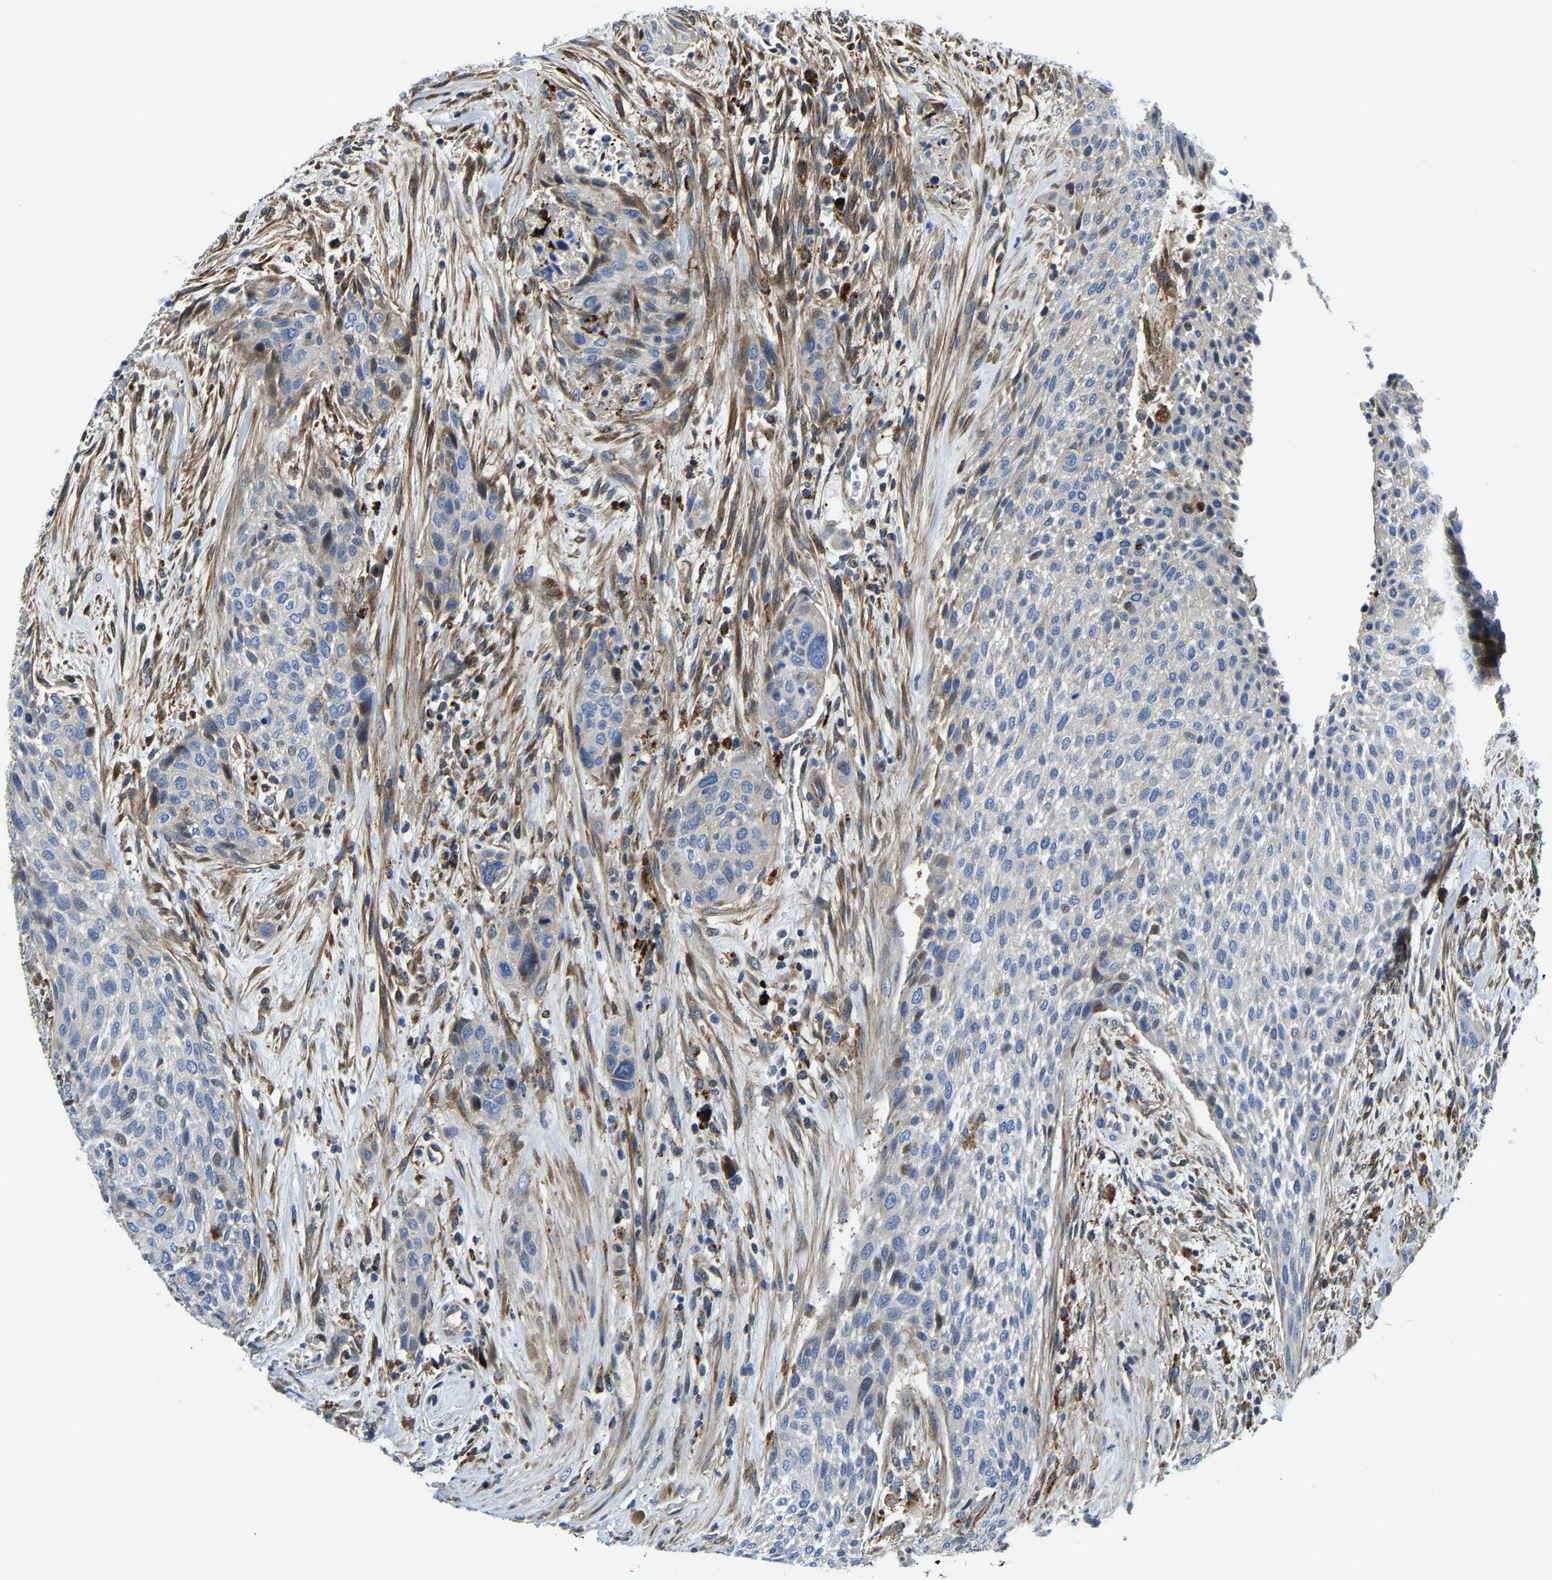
{"staining": {"intensity": "negative", "quantity": "none", "location": "none"}, "tissue": "urothelial cancer", "cell_type": "Tumor cells", "image_type": "cancer", "snomed": [{"axis": "morphology", "description": "Urothelial carcinoma, Low grade"}, {"axis": "morphology", "description": "Urothelial carcinoma, High grade"}, {"axis": "topography", "description": "Urinary bladder"}], "caption": "This micrograph is of low-grade urothelial carcinoma stained with immunohistochemistry to label a protein in brown with the nuclei are counter-stained blue. There is no expression in tumor cells.", "gene": "DPP7", "patient": {"sex": "male", "age": 35}}